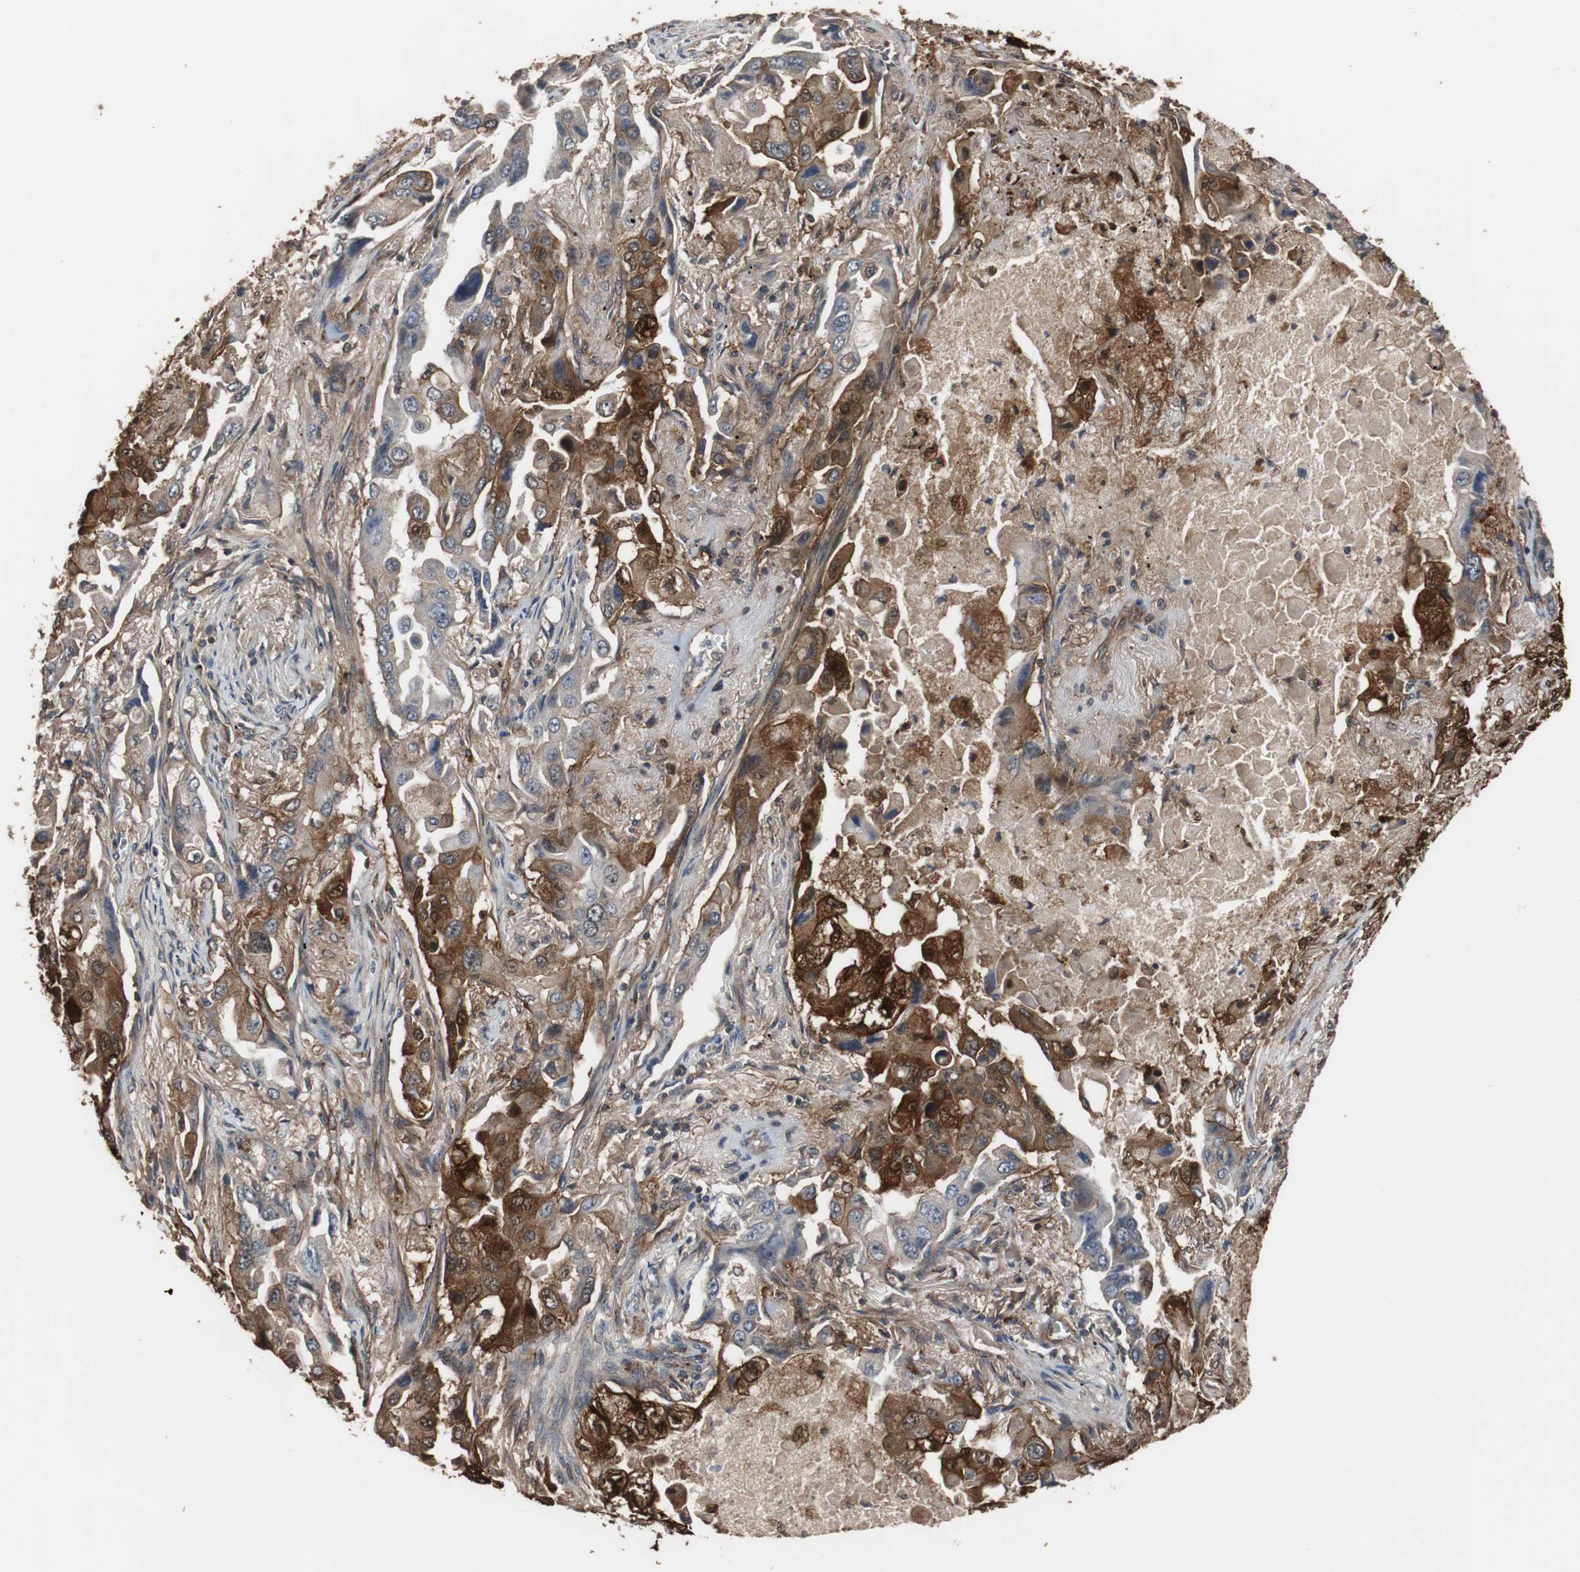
{"staining": {"intensity": "strong", "quantity": ">75%", "location": "cytoplasmic/membranous,nuclear"}, "tissue": "lung cancer", "cell_type": "Tumor cells", "image_type": "cancer", "snomed": [{"axis": "morphology", "description": "Adenocarcinoma, NOS"}, {"axis": "topography", "description": "Lung"}], "caption": "Lung adenocarcinoma tissue shows strong cytoplasmic/membranous and nuclear staining in approximately >75% of tumor cells, visualized by immunohistochemistry.", "gene": "NDRG1", "patient": {"sex": "female", "age": 65}}